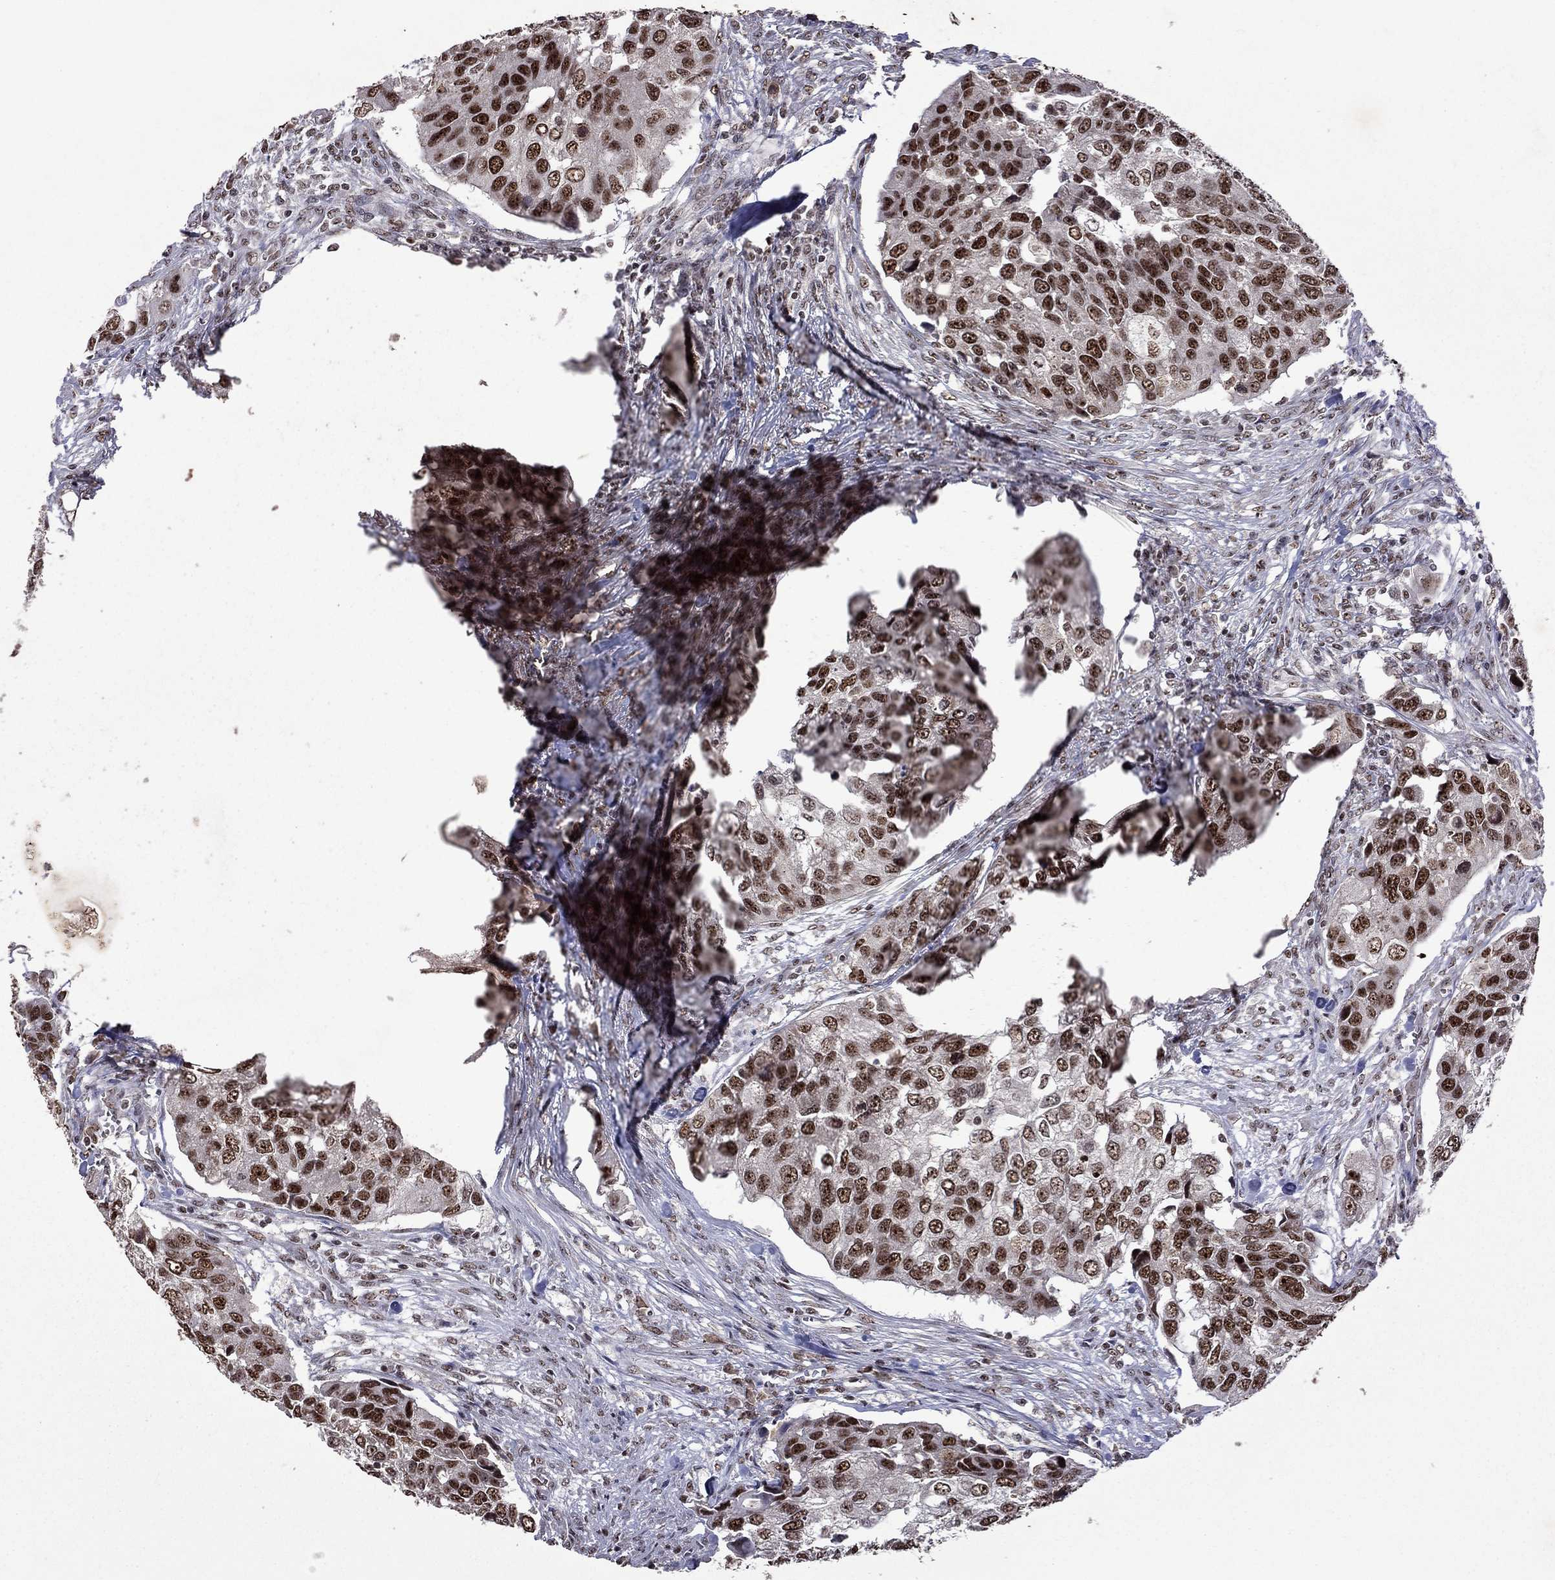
{"staining": {"intensity": "strong", "quantity": ">75%", "location": "nuclear"}, "tissue": "urothelial cancer", "cell_type": "Tumor cells", "image_type": "cancer", "snomed": [{"axis": "morphology", "description": "Urothelial carcinoma, High grade"}, {"axis": "topography", "description": "Urinary bladder"}], "caption": "An immunohistochemistry (IHC) micrograph of neoplastic tissue is shown. Protein staining in brown labels strong nuclear positivity in urothelial cancer within tumor cells. (DAB (3,3'-diaminobenzidine) = brown stain, brightfield microscopy at high magnification).", "gene": "SPOUT1", "patient": {"sex": "male", "age": 60}}